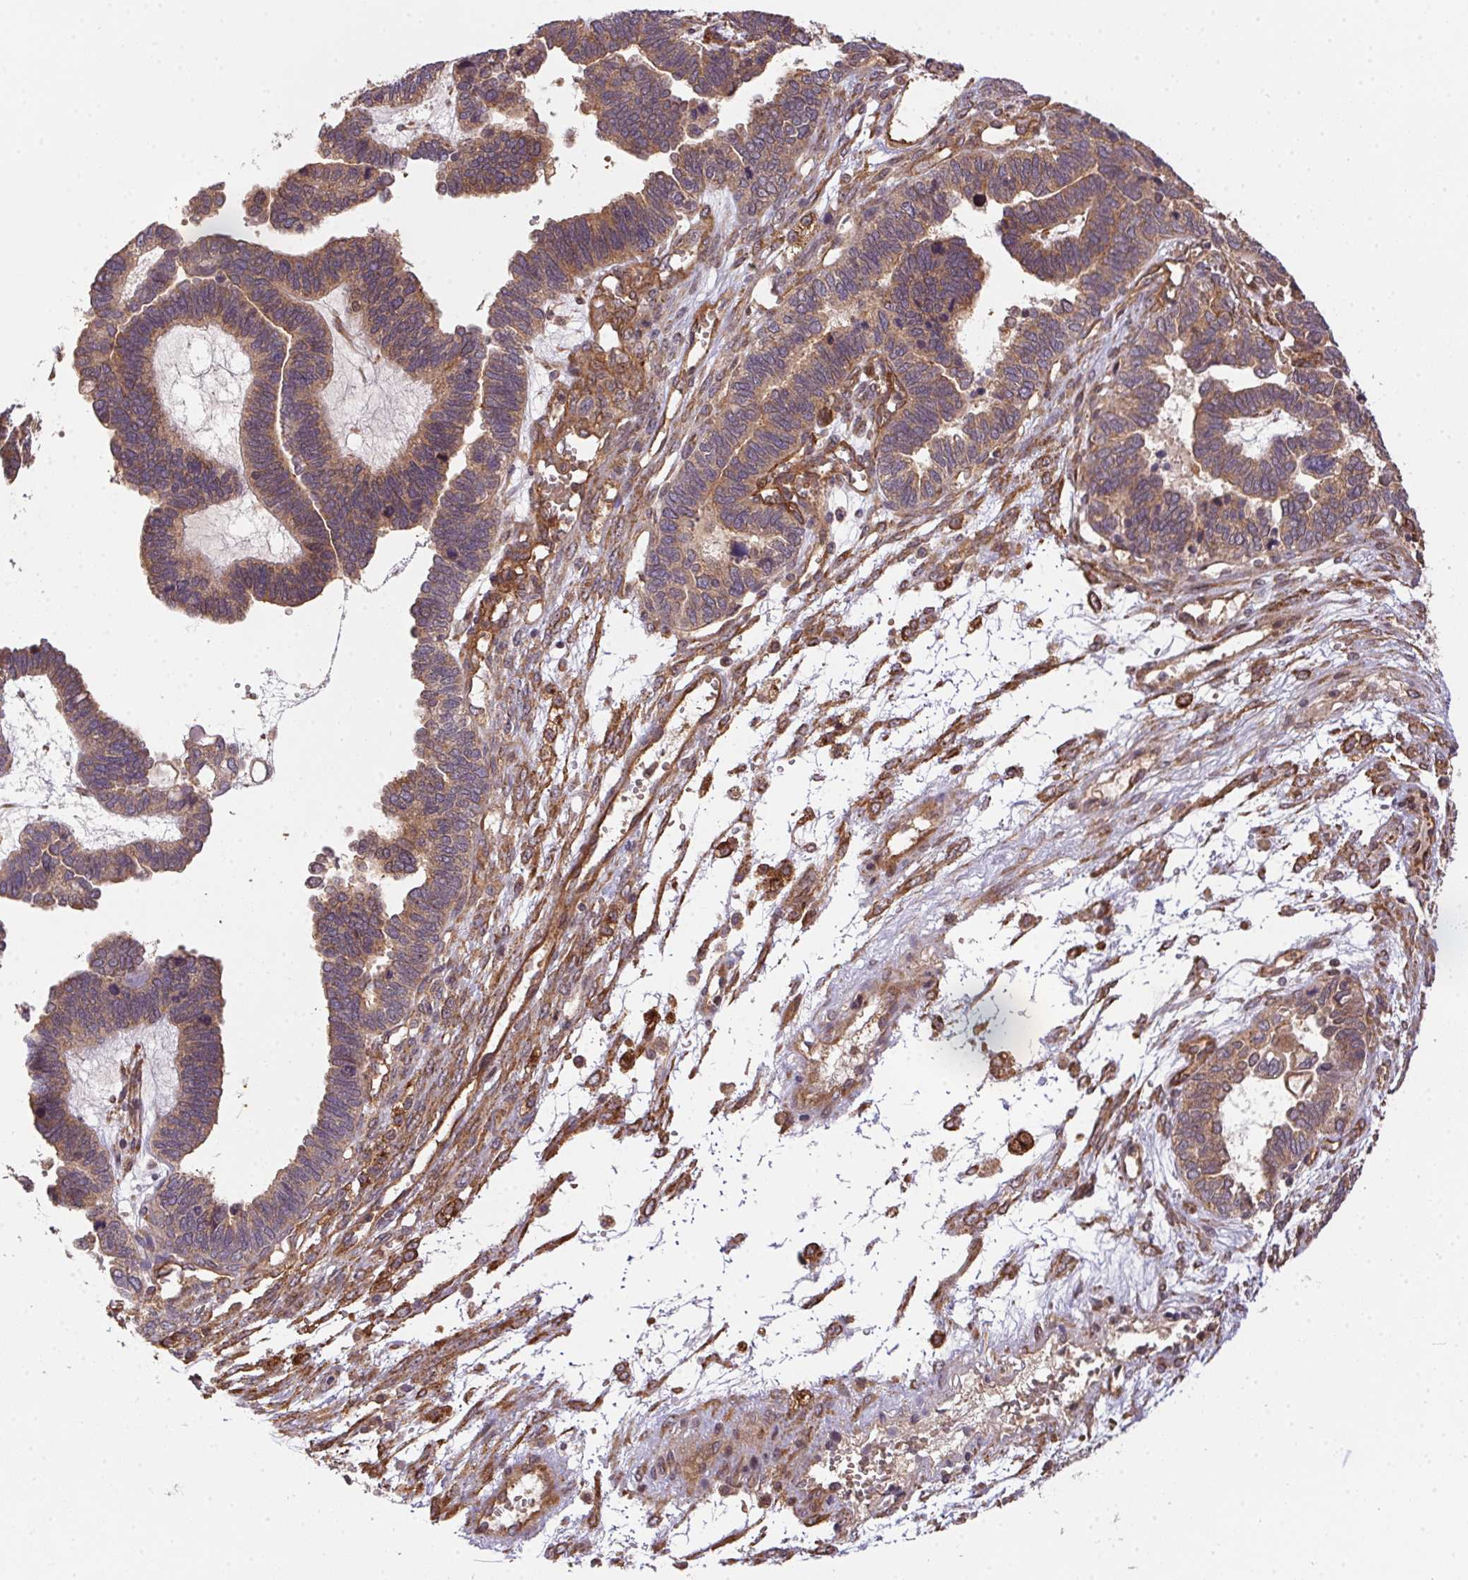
{"staining": {"intensity": "moderate", "quantity": ">75%", "location": "cytoplasmic/membranous"}, "tissue": "ovarian cancer", "cell_type": "Tumor cells", "image_type": "cancer", "snomed": [{"axis": "morphology", "description": "Cystadenocarcinoma, serous, NOS"}, {"axis": "topography", "description": "Ovary"}], "caption": "Protein staining shows moderate cytoplasmic/membranous staining in about >75% of tumor cells in ovarian cancer (serous cystadenocarcinoma). The protein is shown in brown color, while the nuclei are stained blue.", "gene": "USE1", "patient": {"sex": "female", "age": 51}}